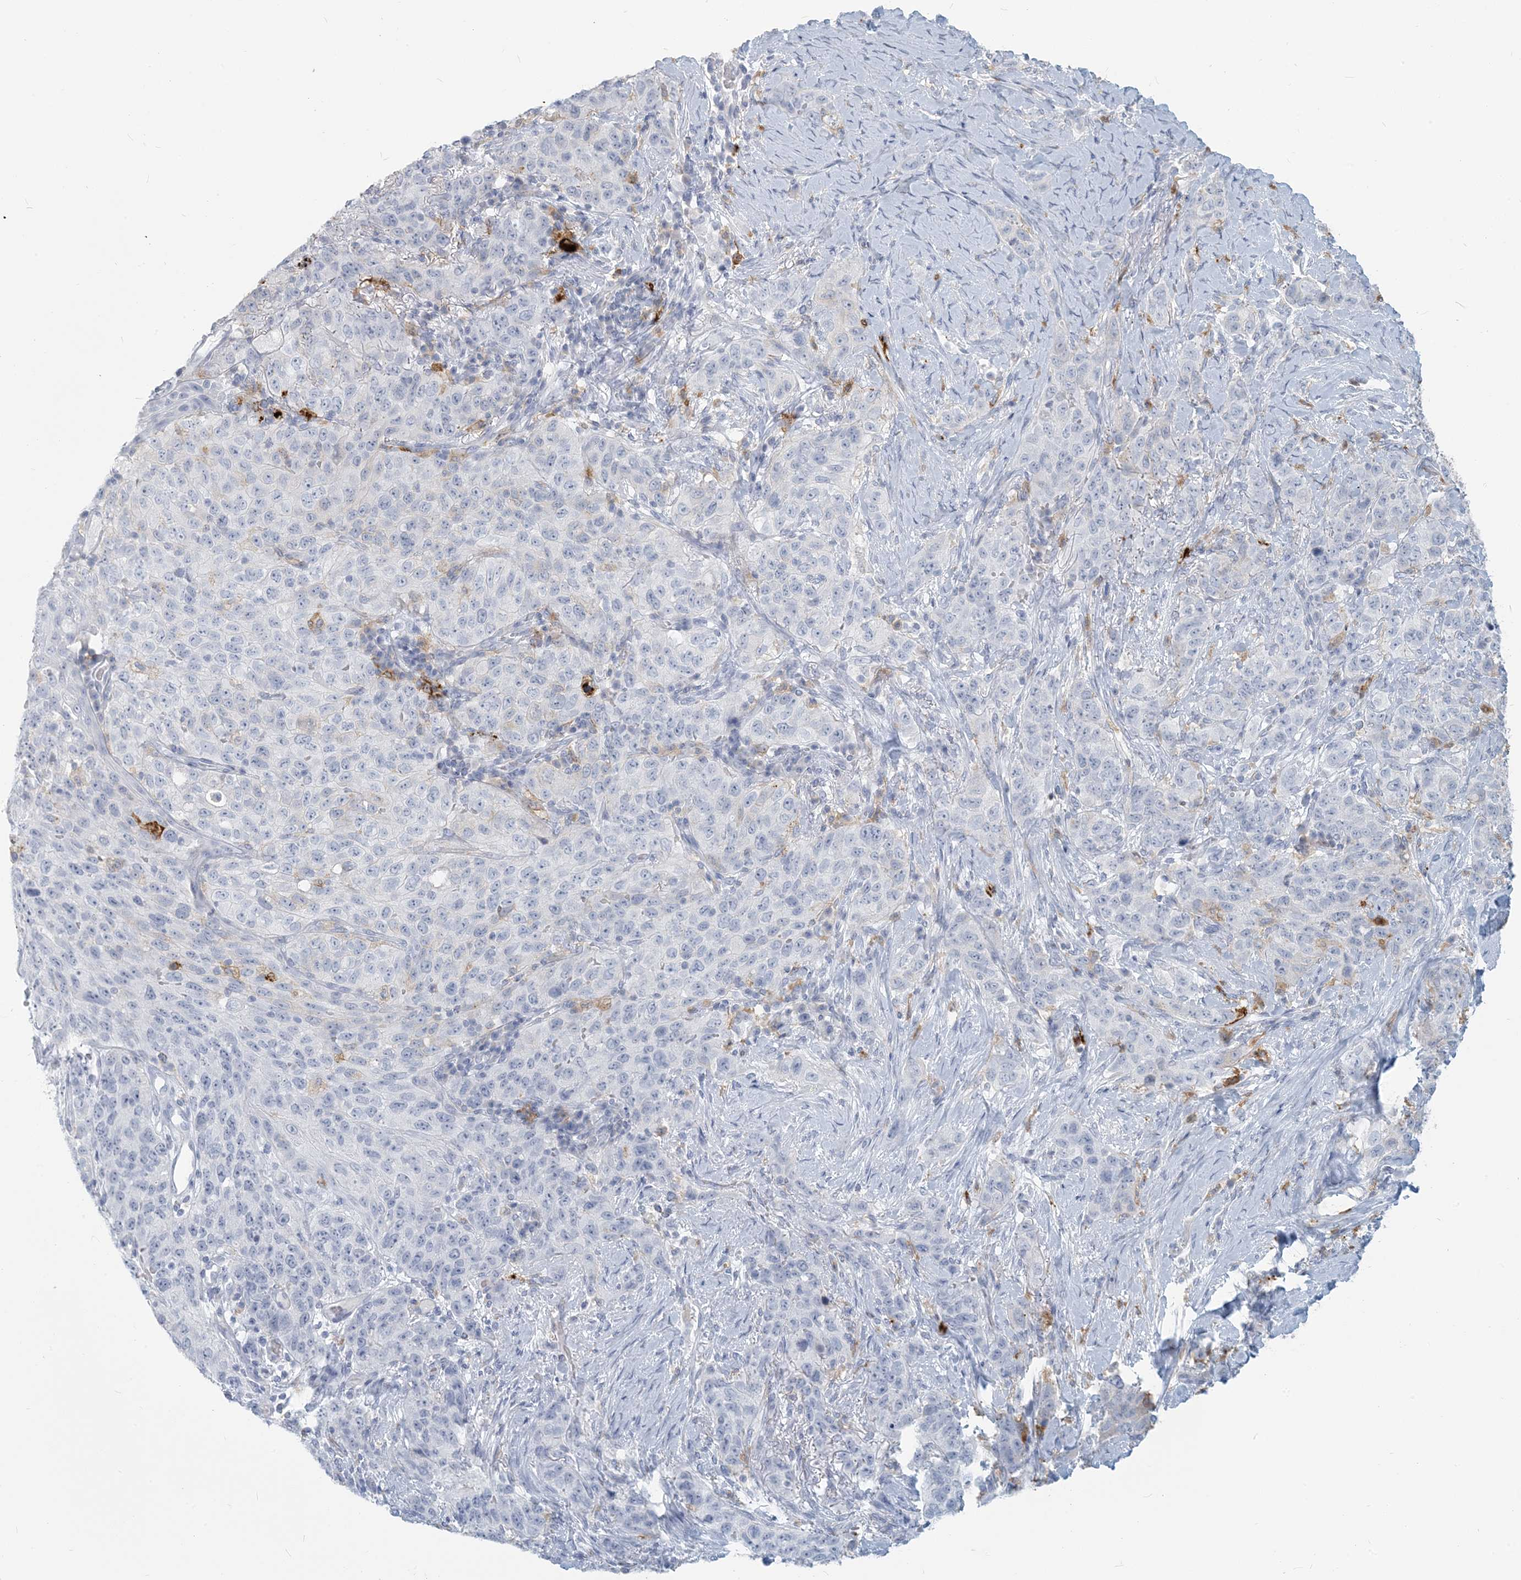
{"staining": {"intensity": "negative", "quantity": "none", "location": "none"}, "tissue": "stomach cancer", "cell_type": "Tumor cells", "image_type": "cancer", "snomed": [{"axis": "morphology", "description": "Adenocarcinoma, NOS"}, {"axis": "topography", "description": "Stomach"}], "caption": "A micrograph of stomach cancer stained for a protein demonstrates no brown staining in tumor cells.", "gene": "HLA-DRB1", "patient": {"sex": "male", "age": 48}}